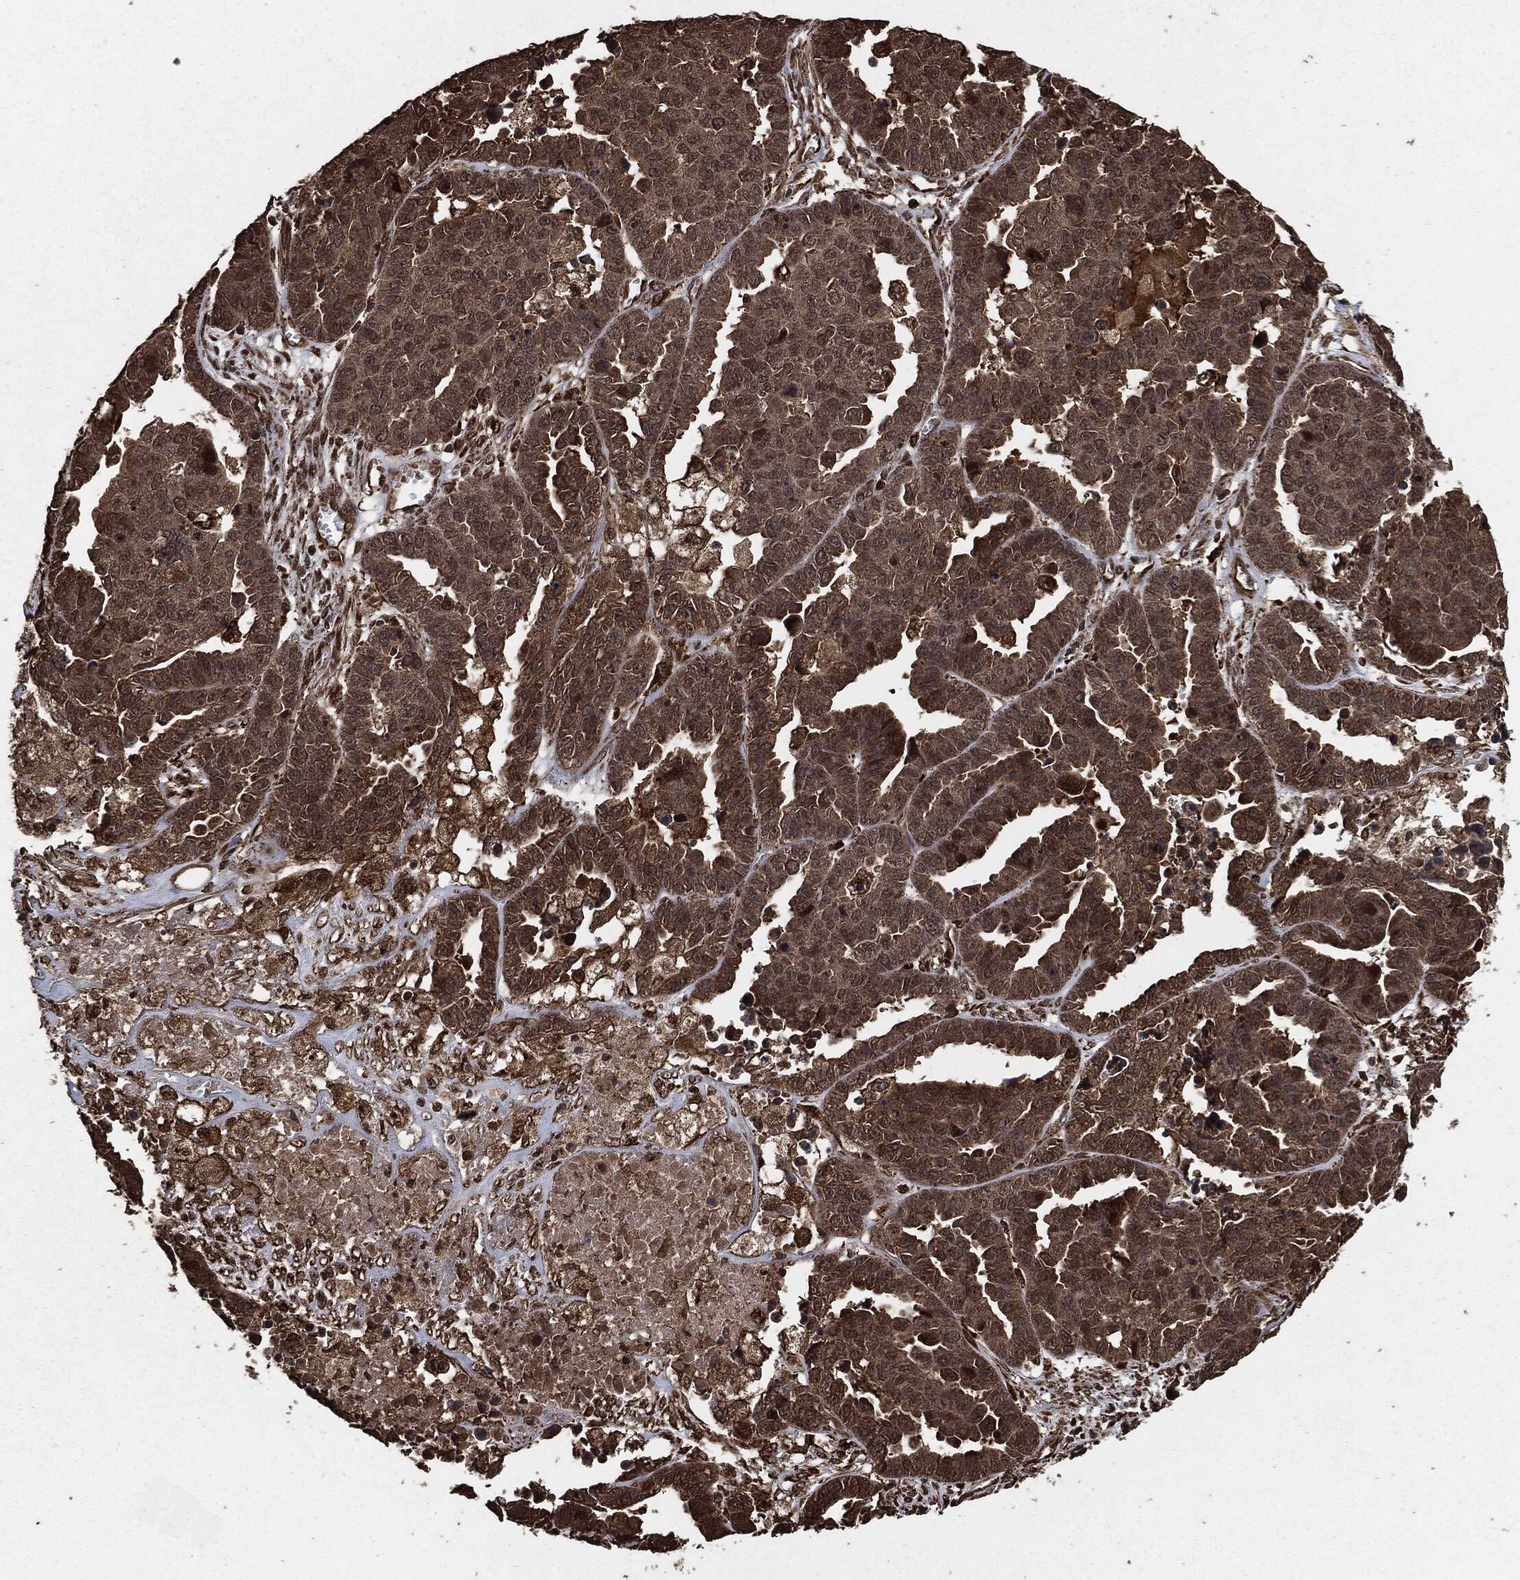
{"staining": {"intensity": "strong", "quantity": "25%-75%", "location": "cytoplasmic/membranous"}, "tissue": "ovarian cancer", "cell_type": "Tumor cells", "image_type": "cancer", "snomed": [{"axis": "morphology", "description": "Cystadenocarcinoma, serous, NOS"}, {"axis": "topography", "description": "Ovary"}], "caption": "Tumor cells demonstrate high levels of strong cytoplasmic/membranous expression in about 25%-75% of cells in human ovarian cancer.", "gene": "EGFR", "patient": {"sex": "female", "age": 87}}